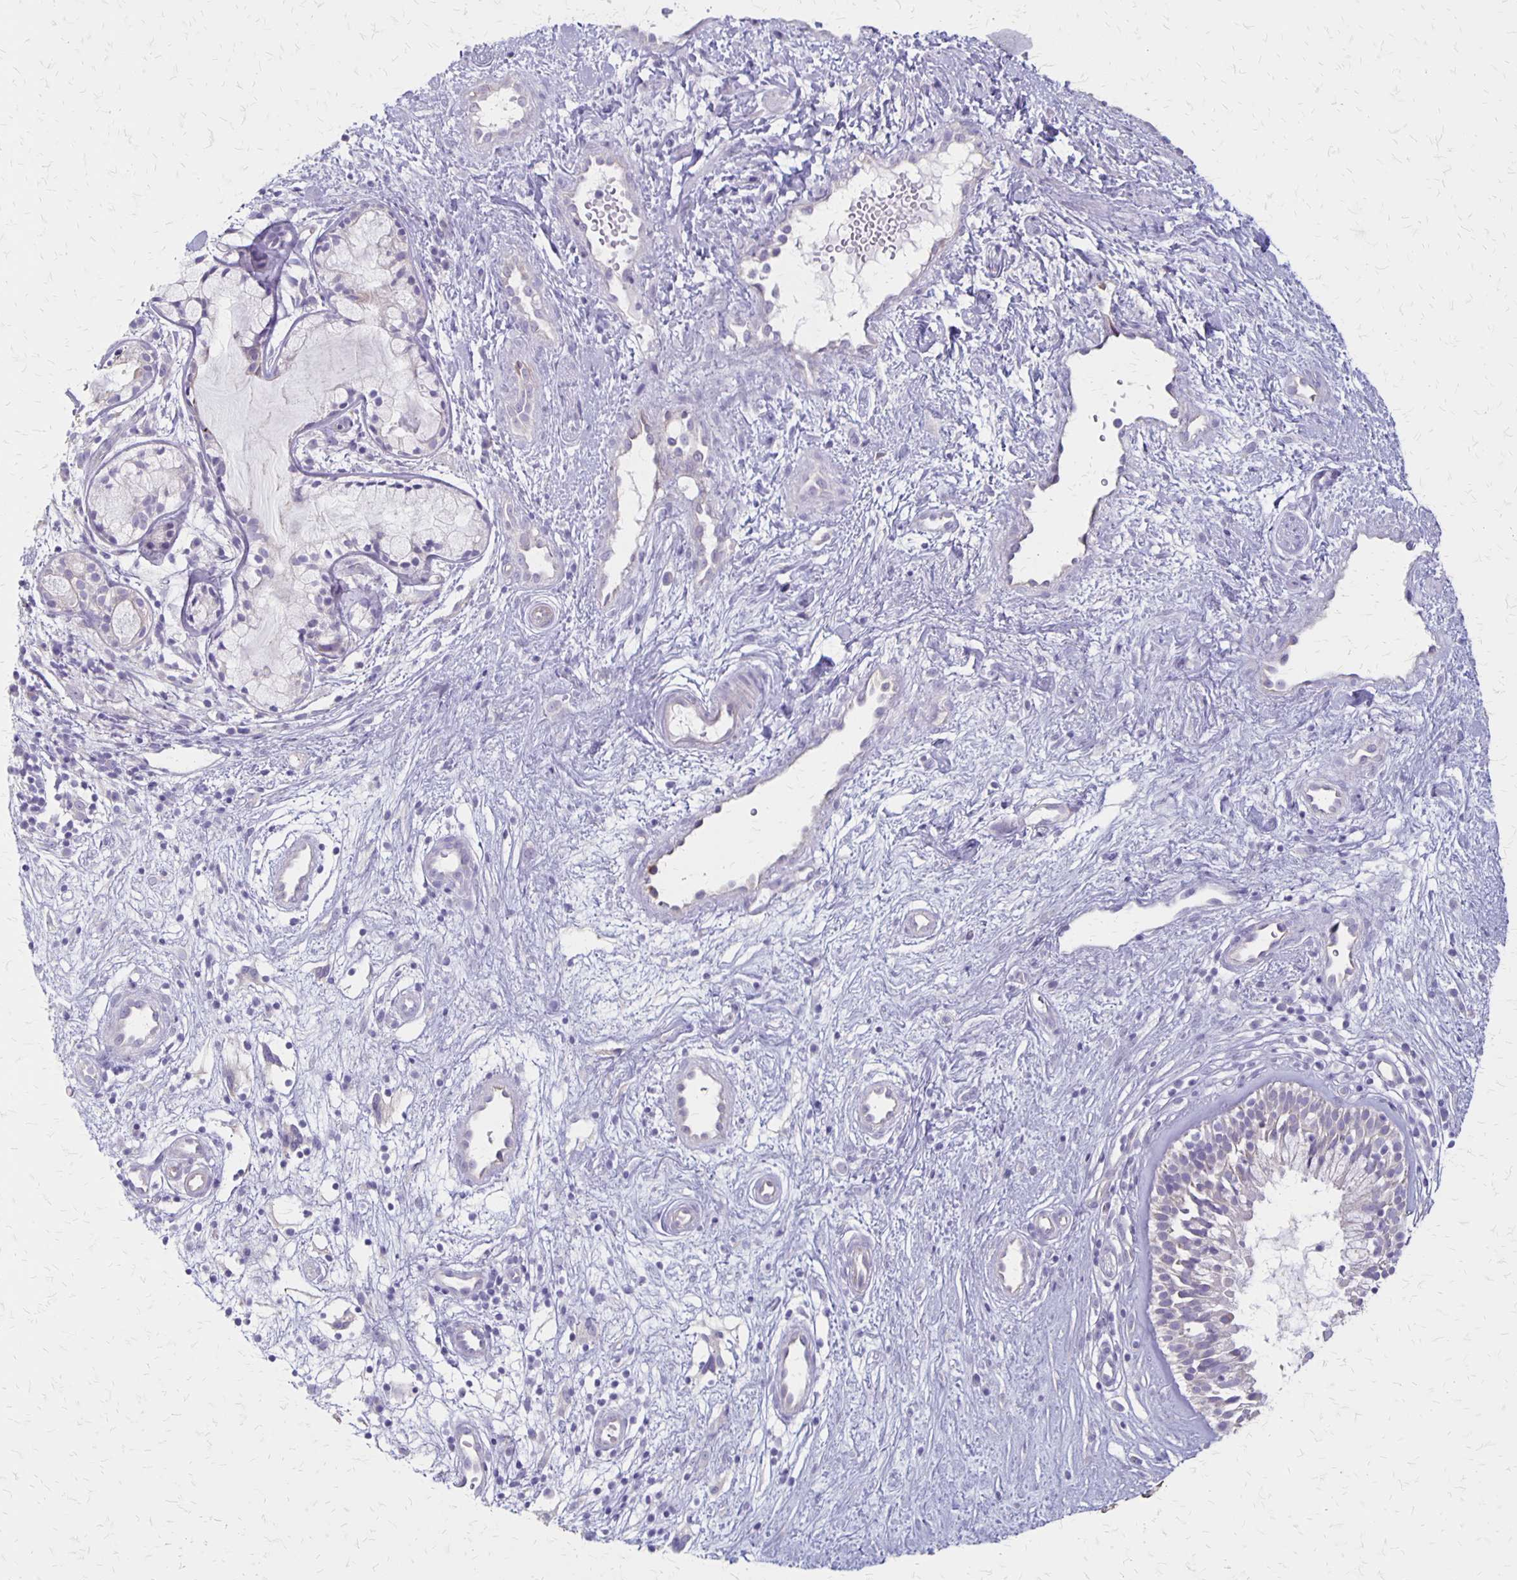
{"staining": {"intensity": "negative", "quantity": "none", "location": "none"}, "tissue": "nasopharynx", "cell_type": "Respiratory epithelial cells", "image_type": "normal", "snomed": [{"axis": "morphology", "description": "Normal tissue, NOS"}, {"axis": "topography", "description": "Nasopharynx"}], "caption": "Photomicrograph shows no protein positivity in respiratory epithelial cells of normal nasopharynx. The staining is performed using DAB brown chromogen with nuclei counter-stained in using hematoxylin.", "gene": "HOMER1", "patient": {"sex": "male", "age": 32}}